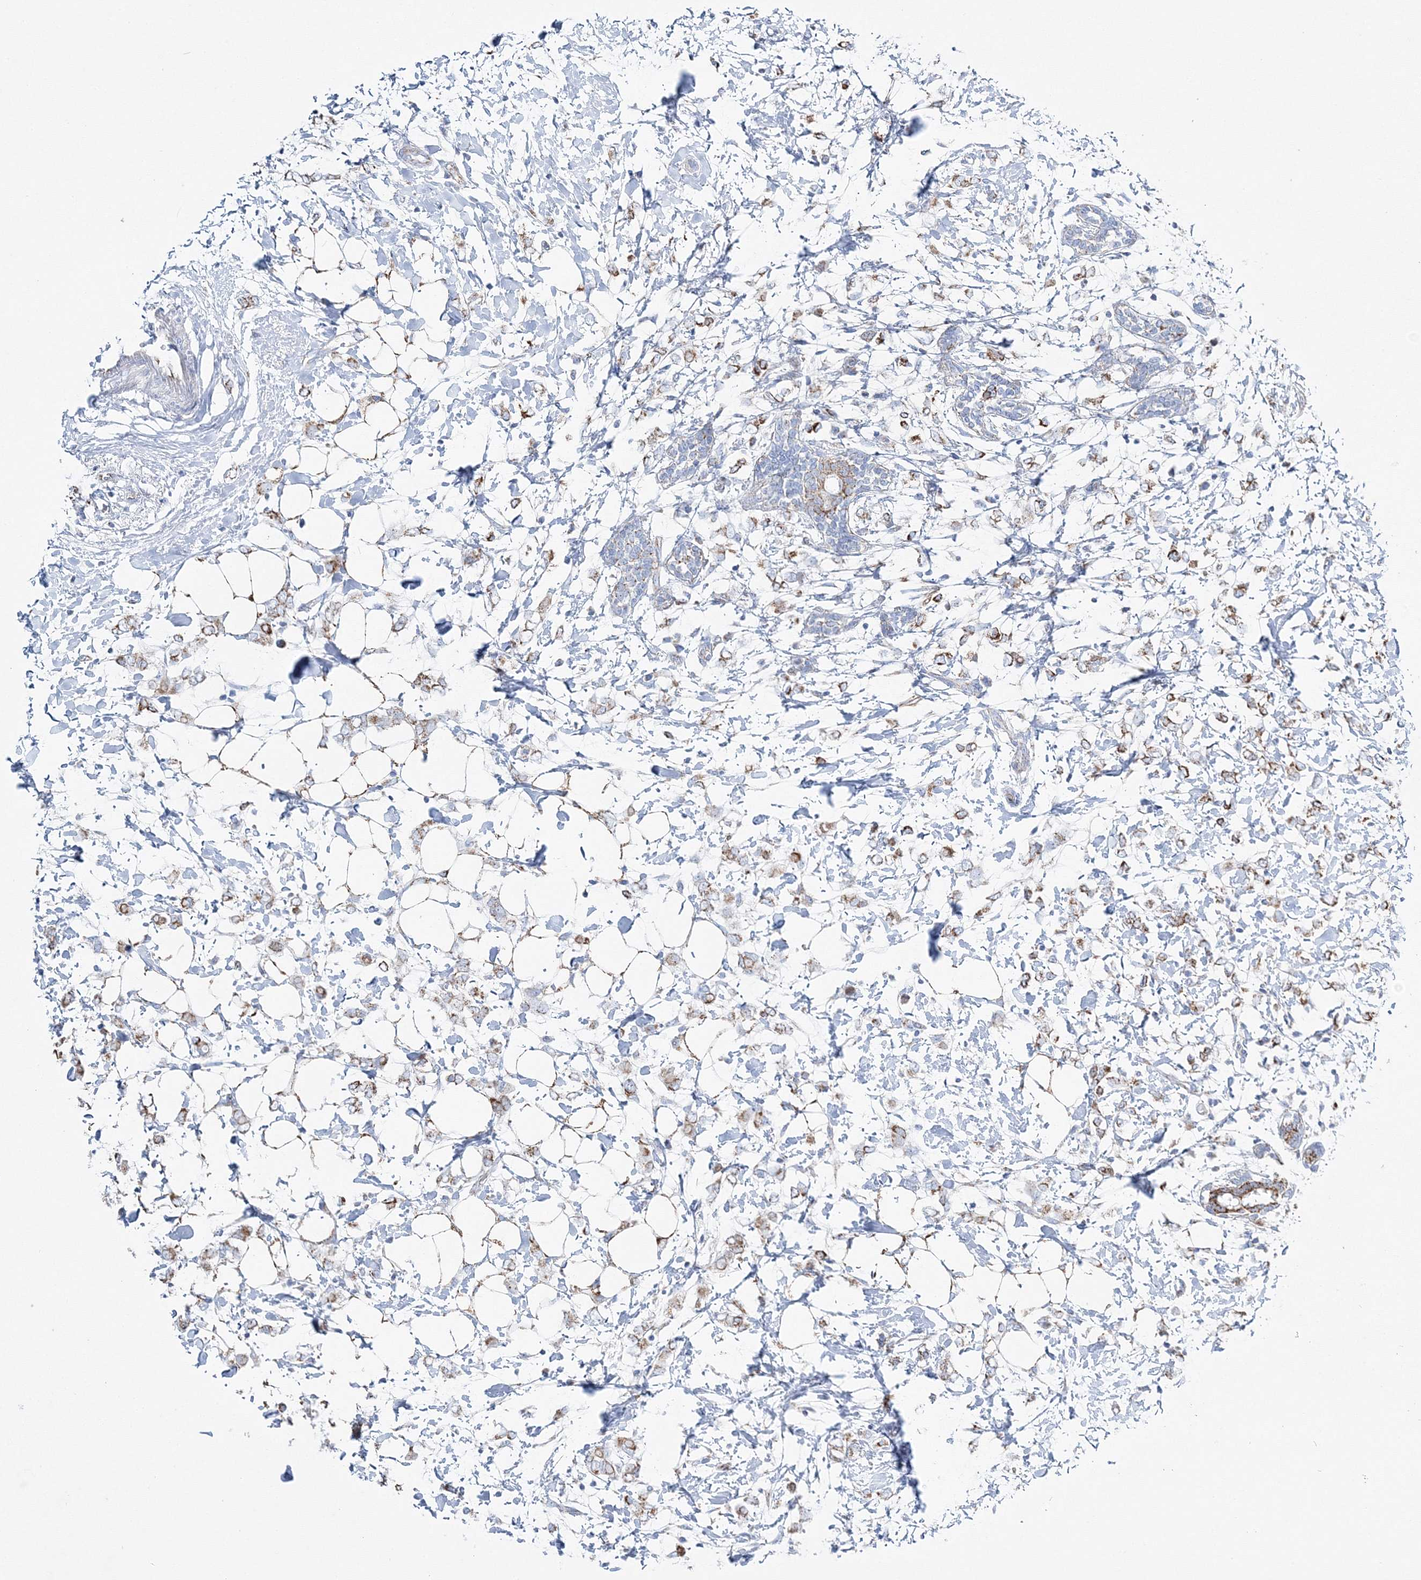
{"staining": {"intensity": "moderate", "quantity": ">75%", "location": "cytoplasmic/membranous"}, "tissue": "breast cancer", "cell_type": "Tumor cells", "image_type": "cancer", "snomed": [{"axis": "morphology", "description": "Normal tissue, NOS"}, {"axis": "morphology", "description": "Lobular carcinoma"}, {"axis": "topography", "description": "Breast"}], "caption": "Moderate cytoplasmic/membranous staining is identified in approximately >75% of tumor cells in breast lobular carcinoma. The protein is stained brown, and the nuclei are stained in blue (DAB (3,3'-diaminobenzidine) IHC with brightfield microscopy, high magnification).", "gene": "HIBCH", "patient": {"sex": "female", "age": 47}}